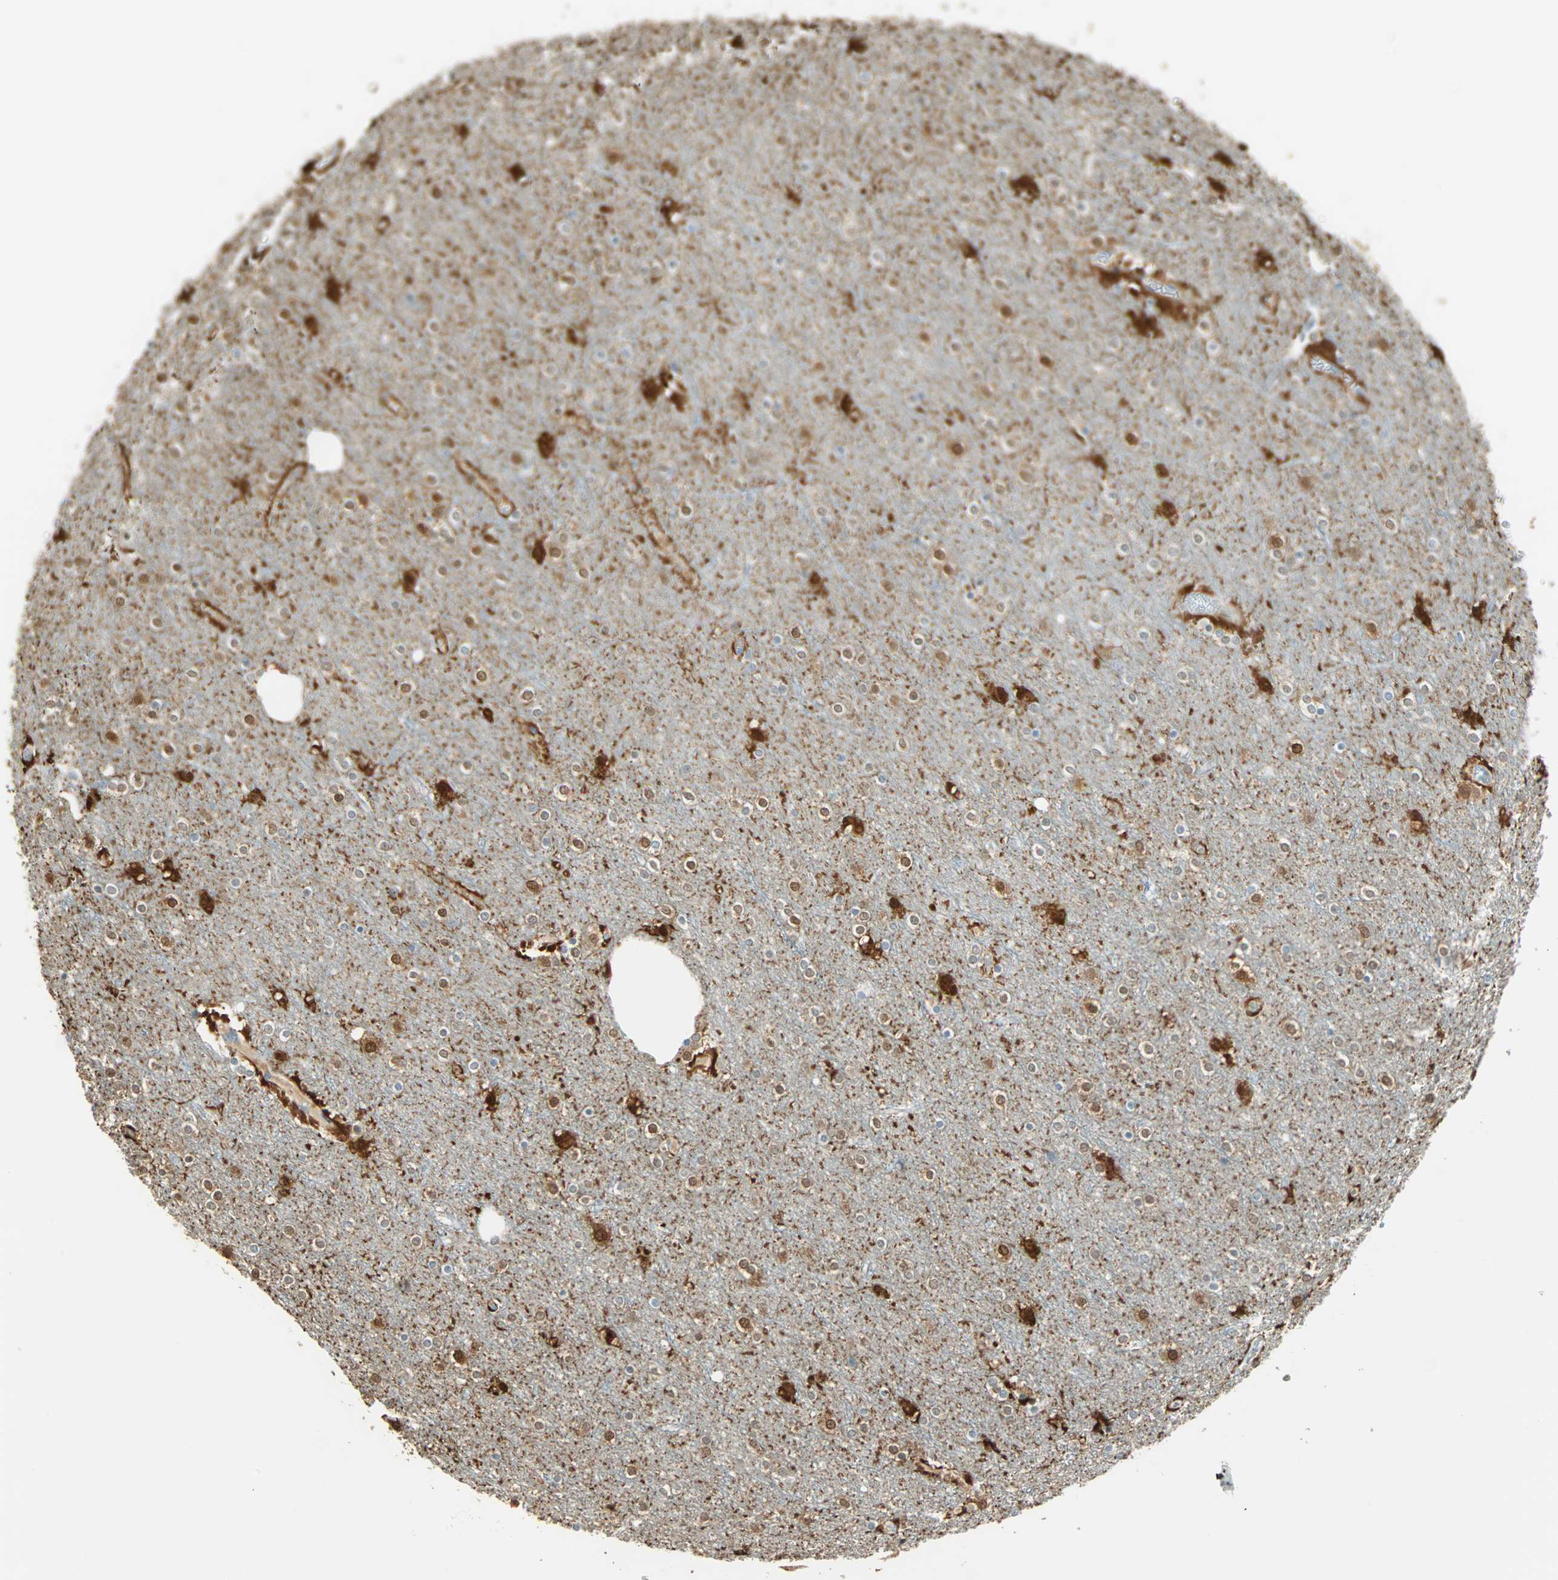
{"staining": {"intensity": "moderate", "quantity": ">75%", "location": "cytoplasmic/membranous"}, "tissue": "cerebral cortex", "cell_type": "Endothelial cells", "image_type": "normal", "snomed": [{"axis": "morphology", "description": "Normal tissue, NOS"}, {"axis": "topography", "description": "Cerebral cortex"}], "caption": "IHC of unremarkable cerebral cortex displays medium levels of moderate cytoplasmic/membranous positivity in approximately >75% of endothelial cells. (brown staining indicates protein expression, while blue staining denotes nuclei).", "gene": "S100A1", "patient": {"sex": "female", "age": 54}}